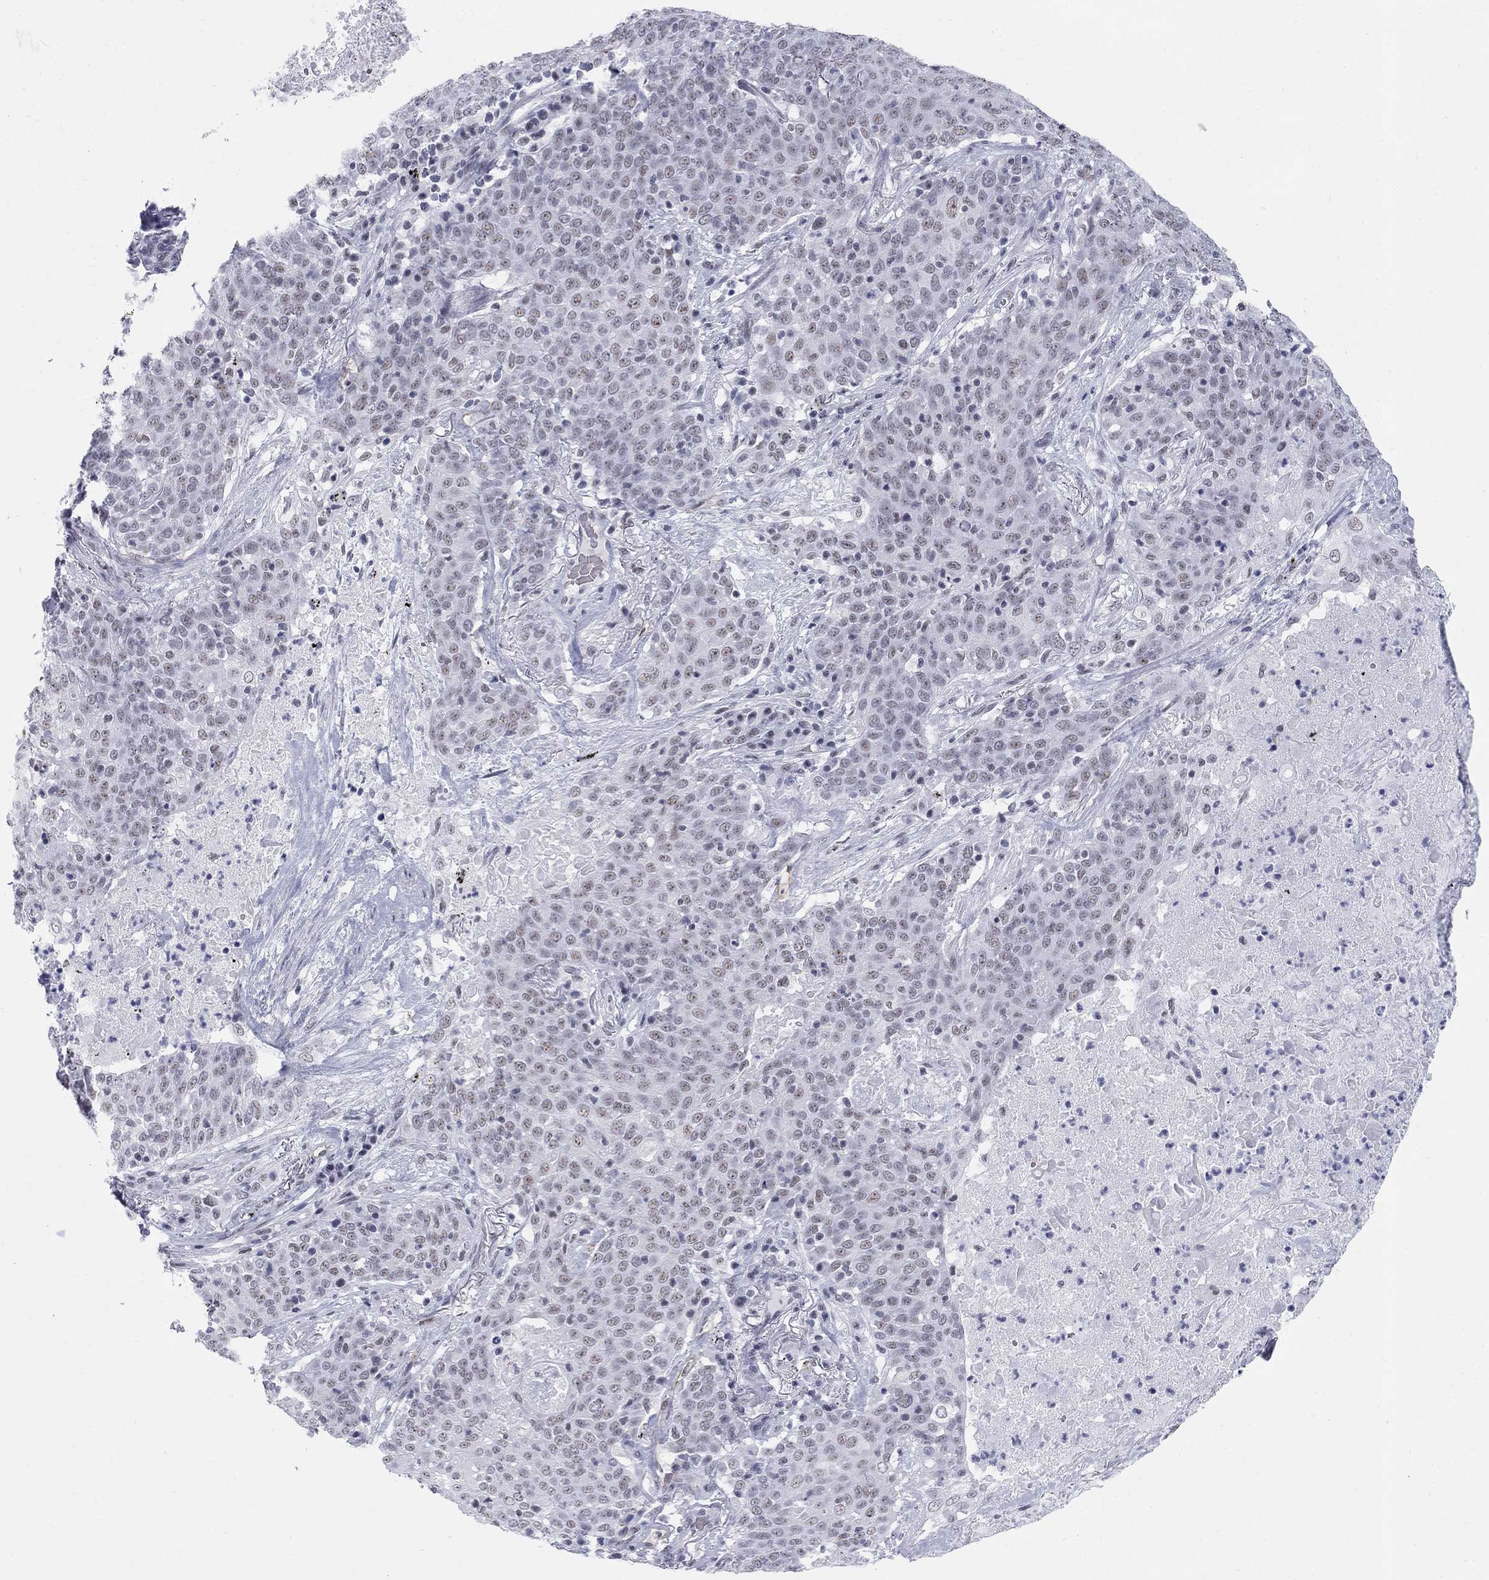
{"staining": {"intensity": "negative", "quantity": "none", "location": "none"}, "tissue": "lung cancer", "cell_type": "Tumor cells", "image_type": "cancer", "snomed": [{"axis": "morphology", "description": "Squamous cell carcinoma, NOS"}, {"axis": "topography", "description": "Lung"}], "caption": "The micrograph displays no significant expression in tumor cells of lung cancer.", "gene": "DMTN", "patient": {"sex": "male", "age": 82}}